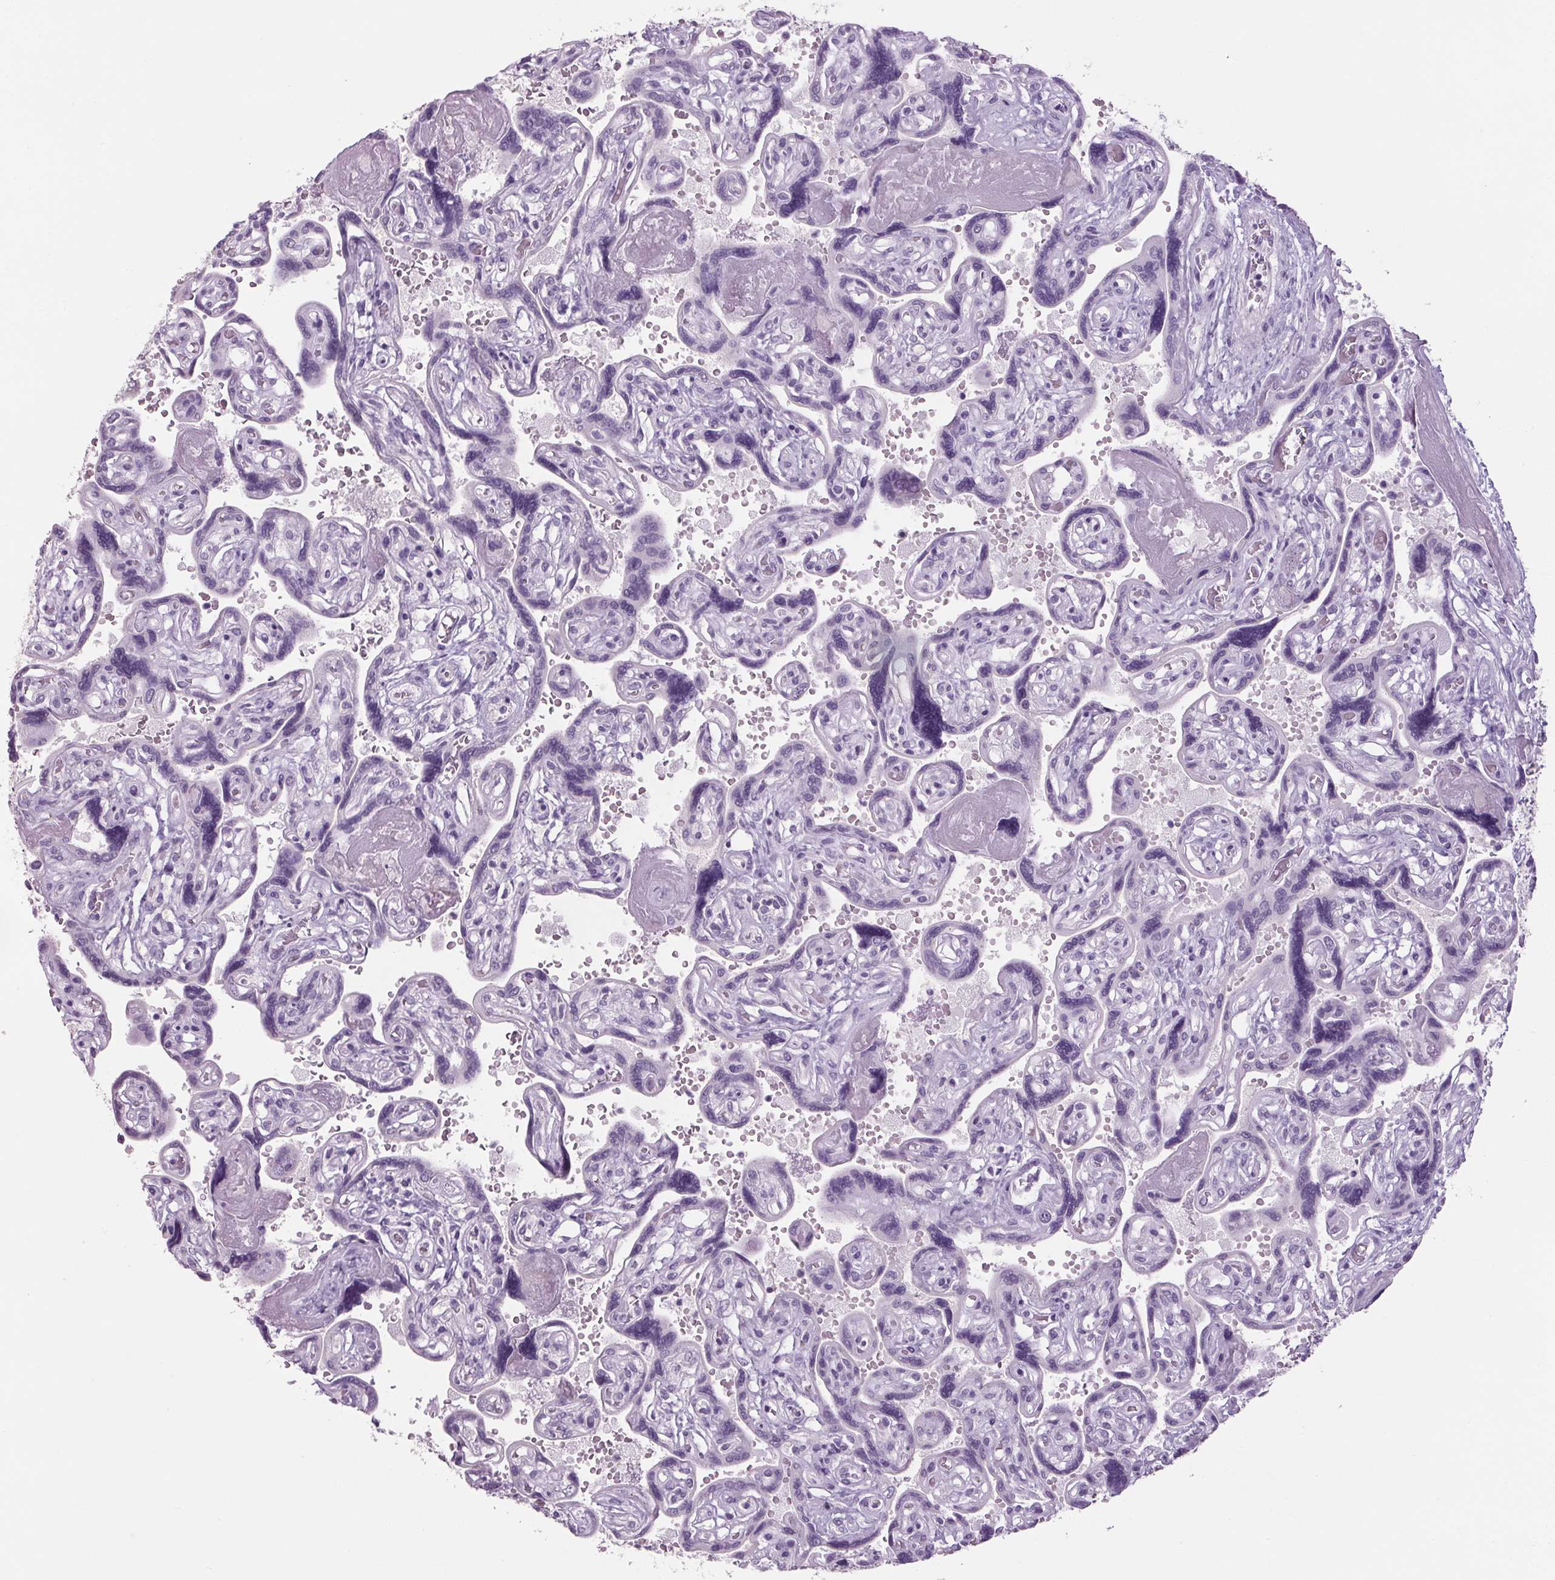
{"staining": {"intensity": "negative", "quantity": "none", "location": "none"}, "tissue": "placenta", "cell_type": "Decidual cells", "image_type": "normal", "snomed": [{"axis": "morphology", "description": "Normal tissue, NOS"}, {"axis": "topography", "description": "Placenta"}], "caption": "Placenta was stained to show a protein in brown. There is no significant positivity in decidual cells. (DAB (3,3'-diaminobenzidine) IHC visualized using brightfield microscopy, high magnification).", "gene": "PPP1R1A", "patient": {"sex": "female", "age": 32}}